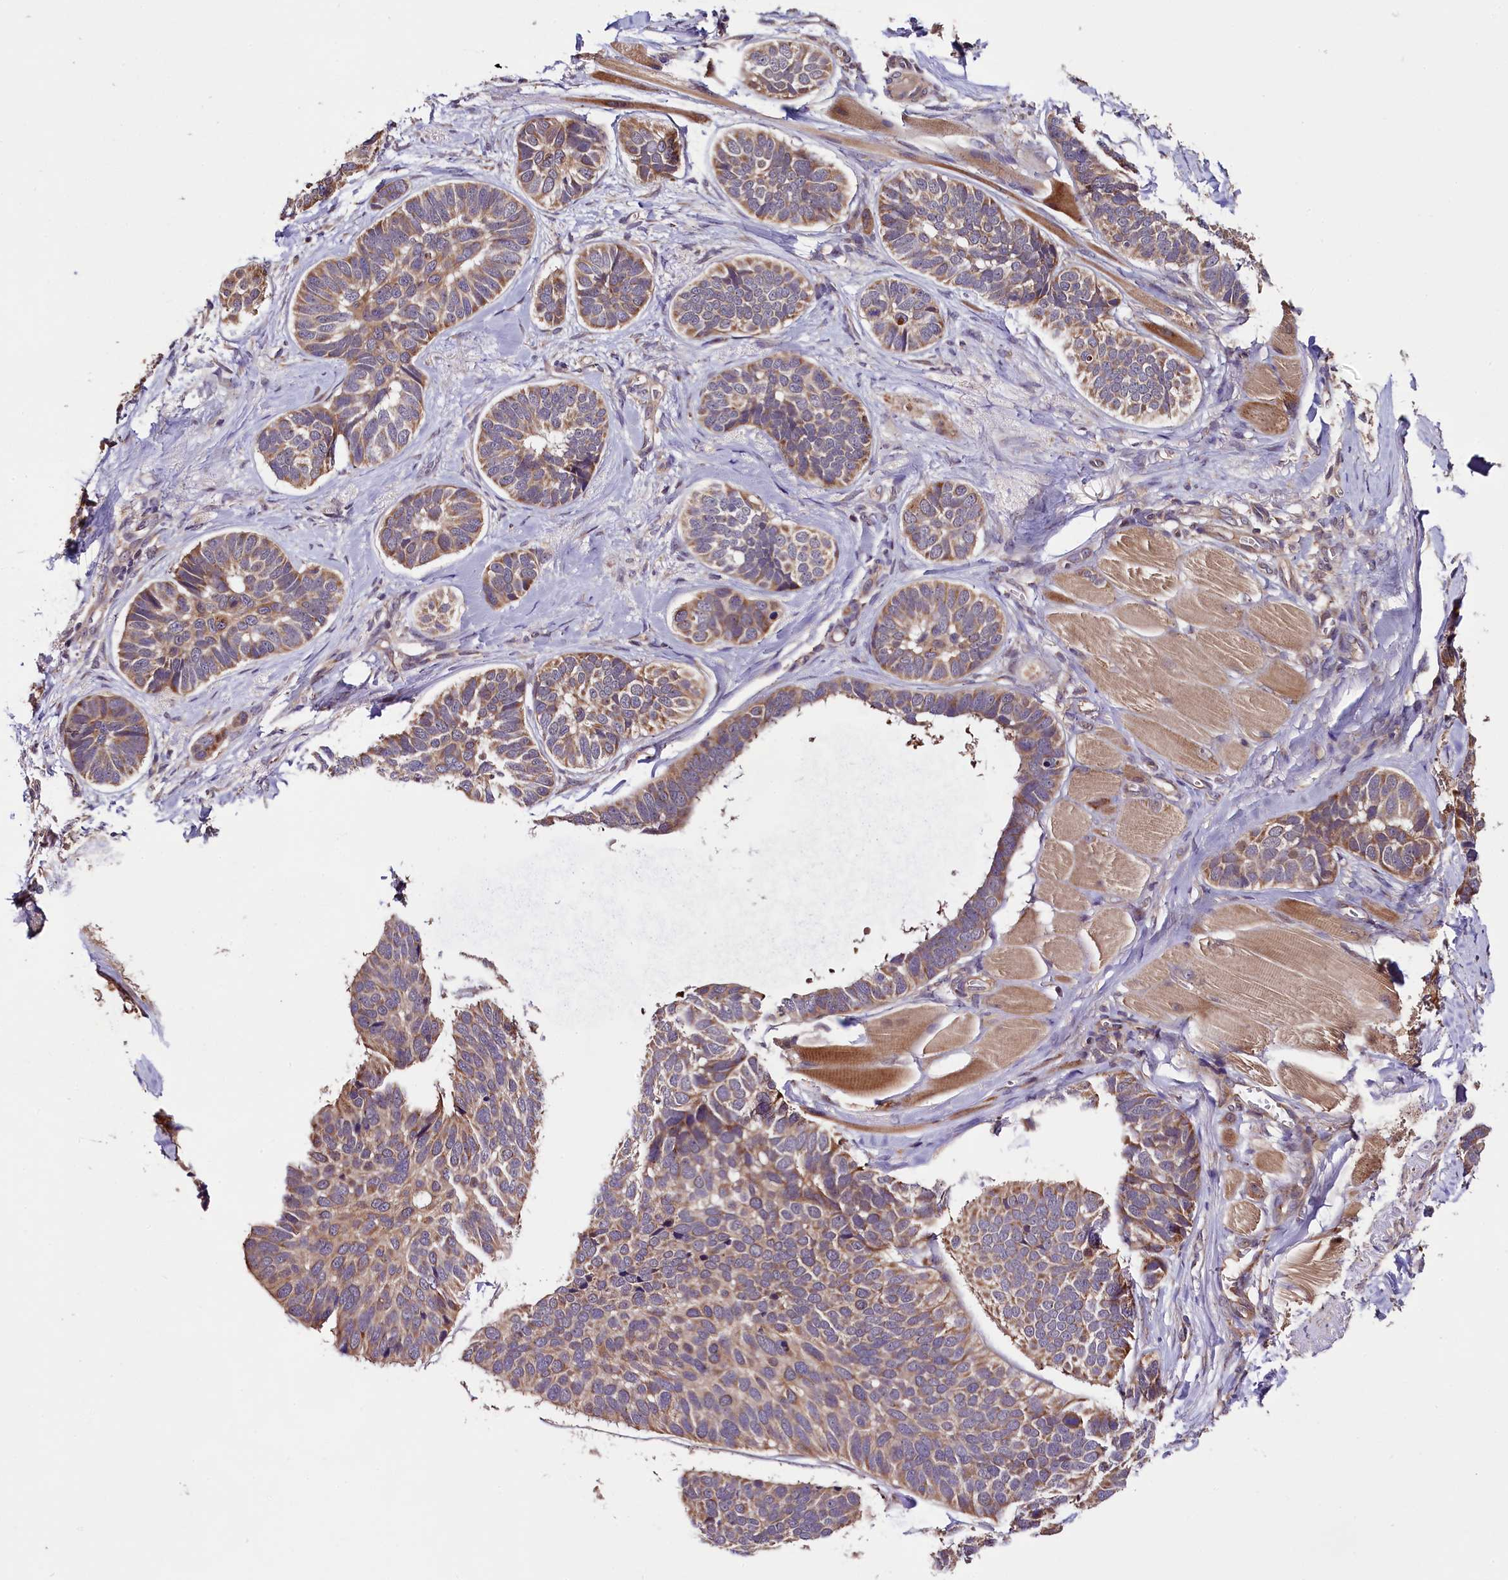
{"staining": {"intensity": "moderate", "quantity": ">75%", "location": "cytoplasmic/membranous"}, "tissue": "skin cancer", "cell_type": "Tumor cells", "image_type": "cancer", "snomed": [{"axis": "morphology", "description": "Basal cell carcinoma"}, {"axis": "topography", "description": "Skin"}], "caption": "The image displays staining of skin cancer, revealing moderate cytoplasmic/membranous protein staining (brown color) within tumor cells.", "gene": "DOHH", "patient": {"sex": "male", "age": 62}}